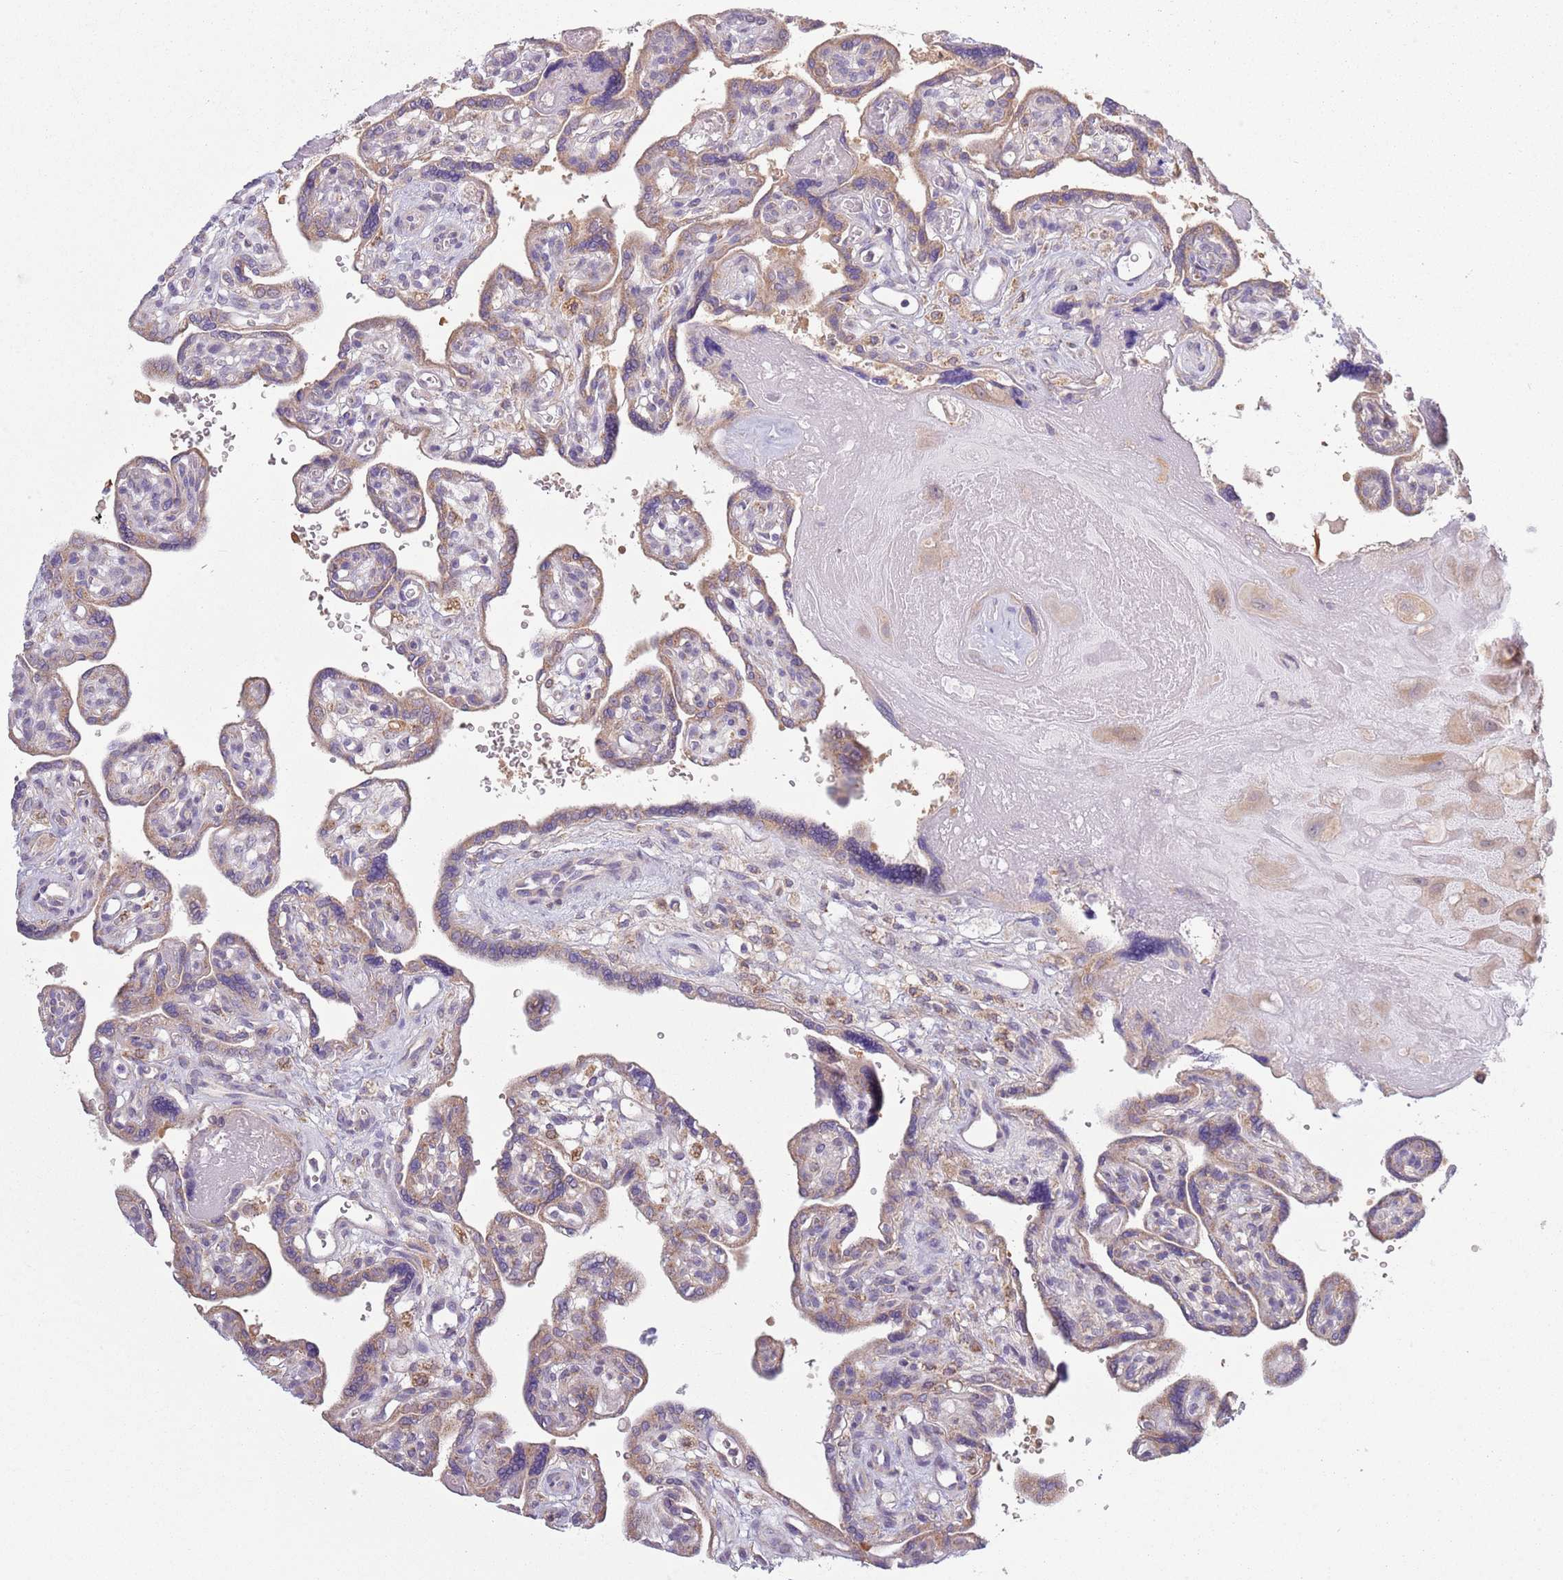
{"staining": {"intensity": "moderate", "quantity": "25%-75%", "location": "cytoplasmic/membranous"}, "tissue": "placenta", "cell_type": "Trophoblastic cells", "image_type": "normal", "snomed": [{"axis": "morphology", "description": "Normal tissue, NOS"}, {"axis": "topography", "description": "Placenta"}], "caption": "A high-resolution histopathology image shows immunohistochemistry (IHC) staining of benign placenta, which shows moderate cytoplasmic/membranous staining in approximately 25%-75% of trophoblastic cells.", "gene": "COQ5", "patient": {"sex": "female", "age": 39}}